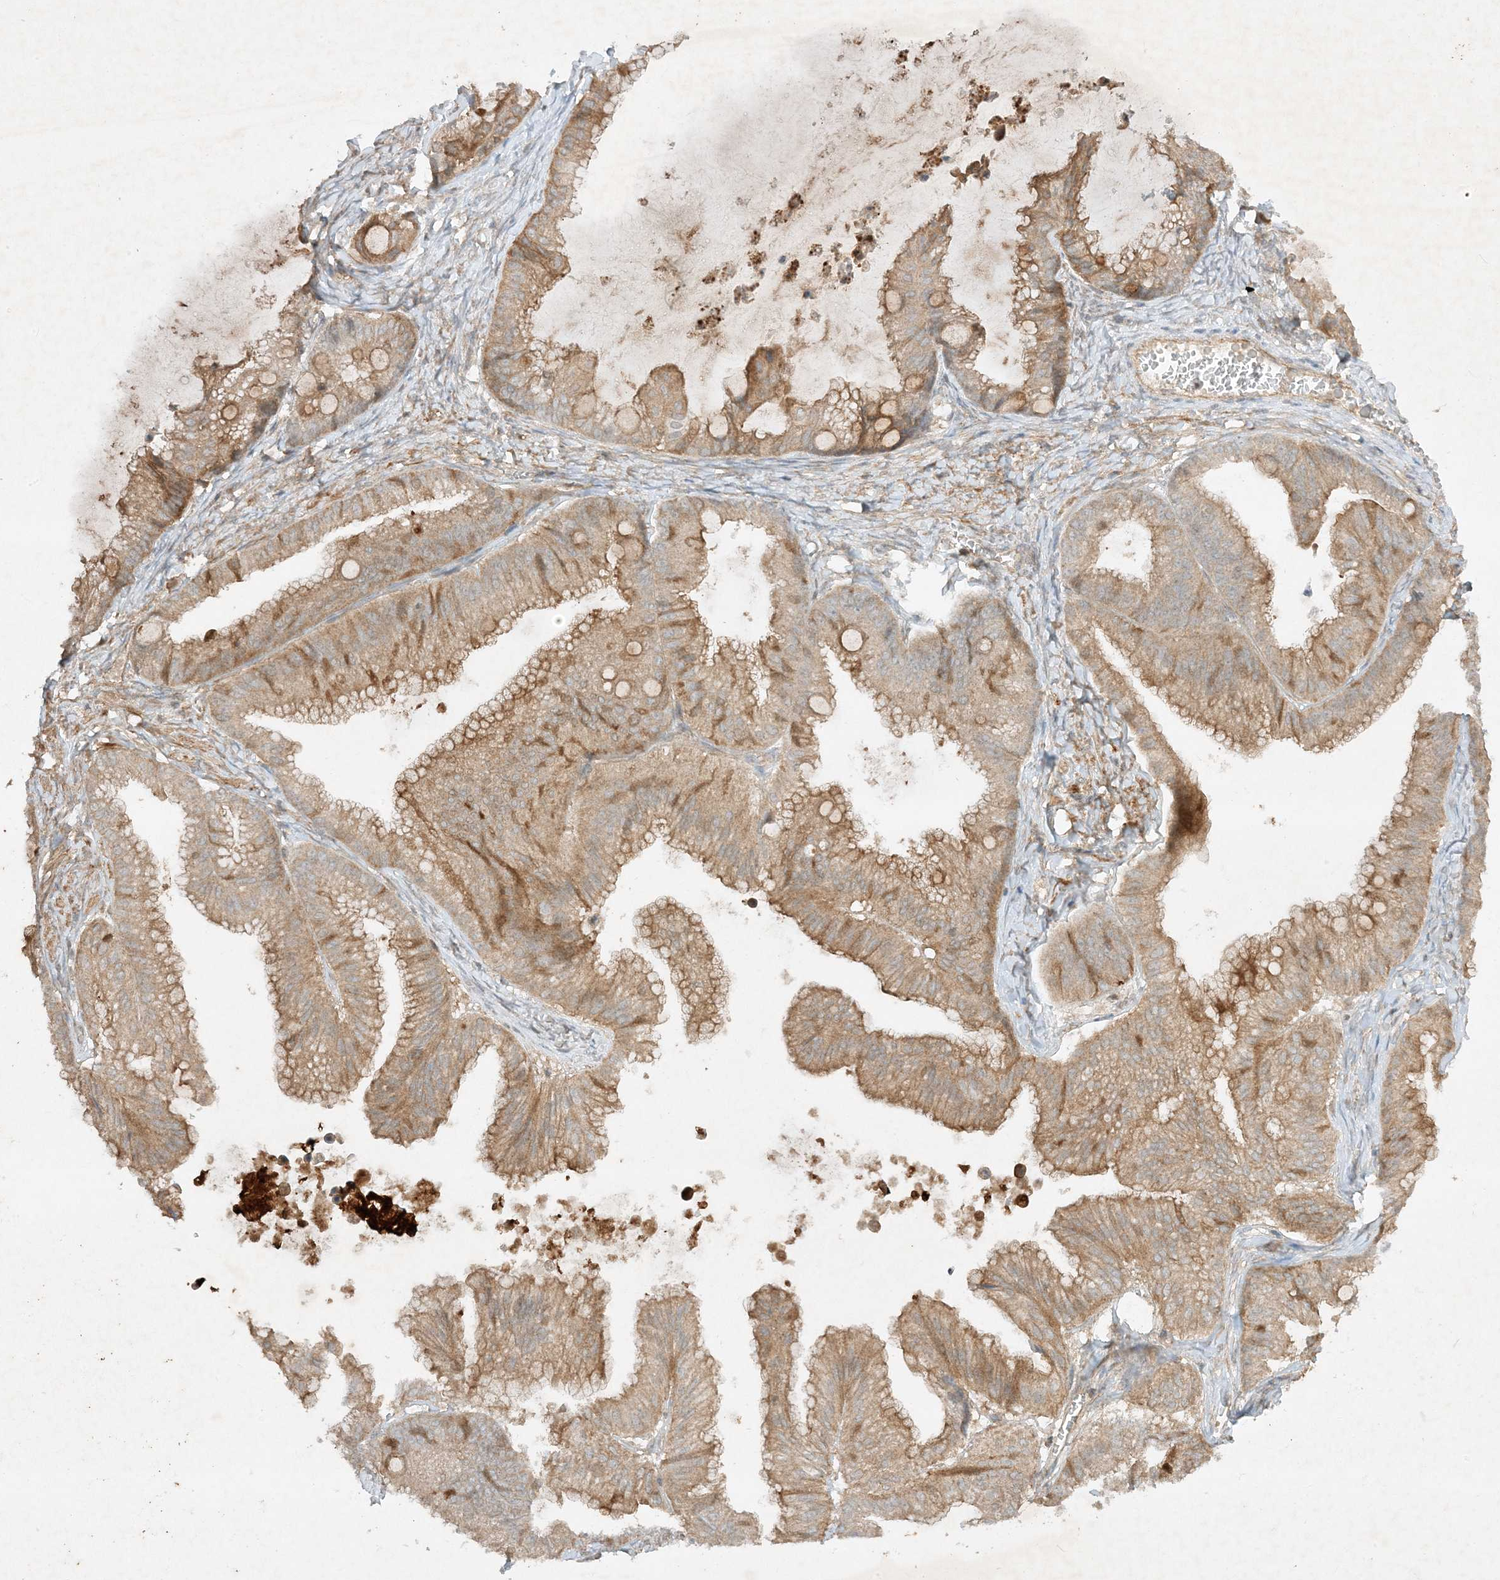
{"staining": {"intensity": "moderate", "quantity": ">75%", "location": "cytoplasmic/membranous"}, "tissue": "ovarian cancer", "cell_type": "Tumor cells", "image_type": "cancer", "snomed": [{"axis": "morphology", "description": "Cystadenocarcinoma, mucinous, NOS"}, {"axis": "topography", "description": "Ovary"}], "caption": "Immunohistochemical staining of mucinous cystadenocarcinoma (ovarian) displays medium levels of moderate cytoplasmic/membranous staining in approximately >75% of tumor cells.", "gene": "XRN1", "patient": {"sex": "female", "age": 71}}